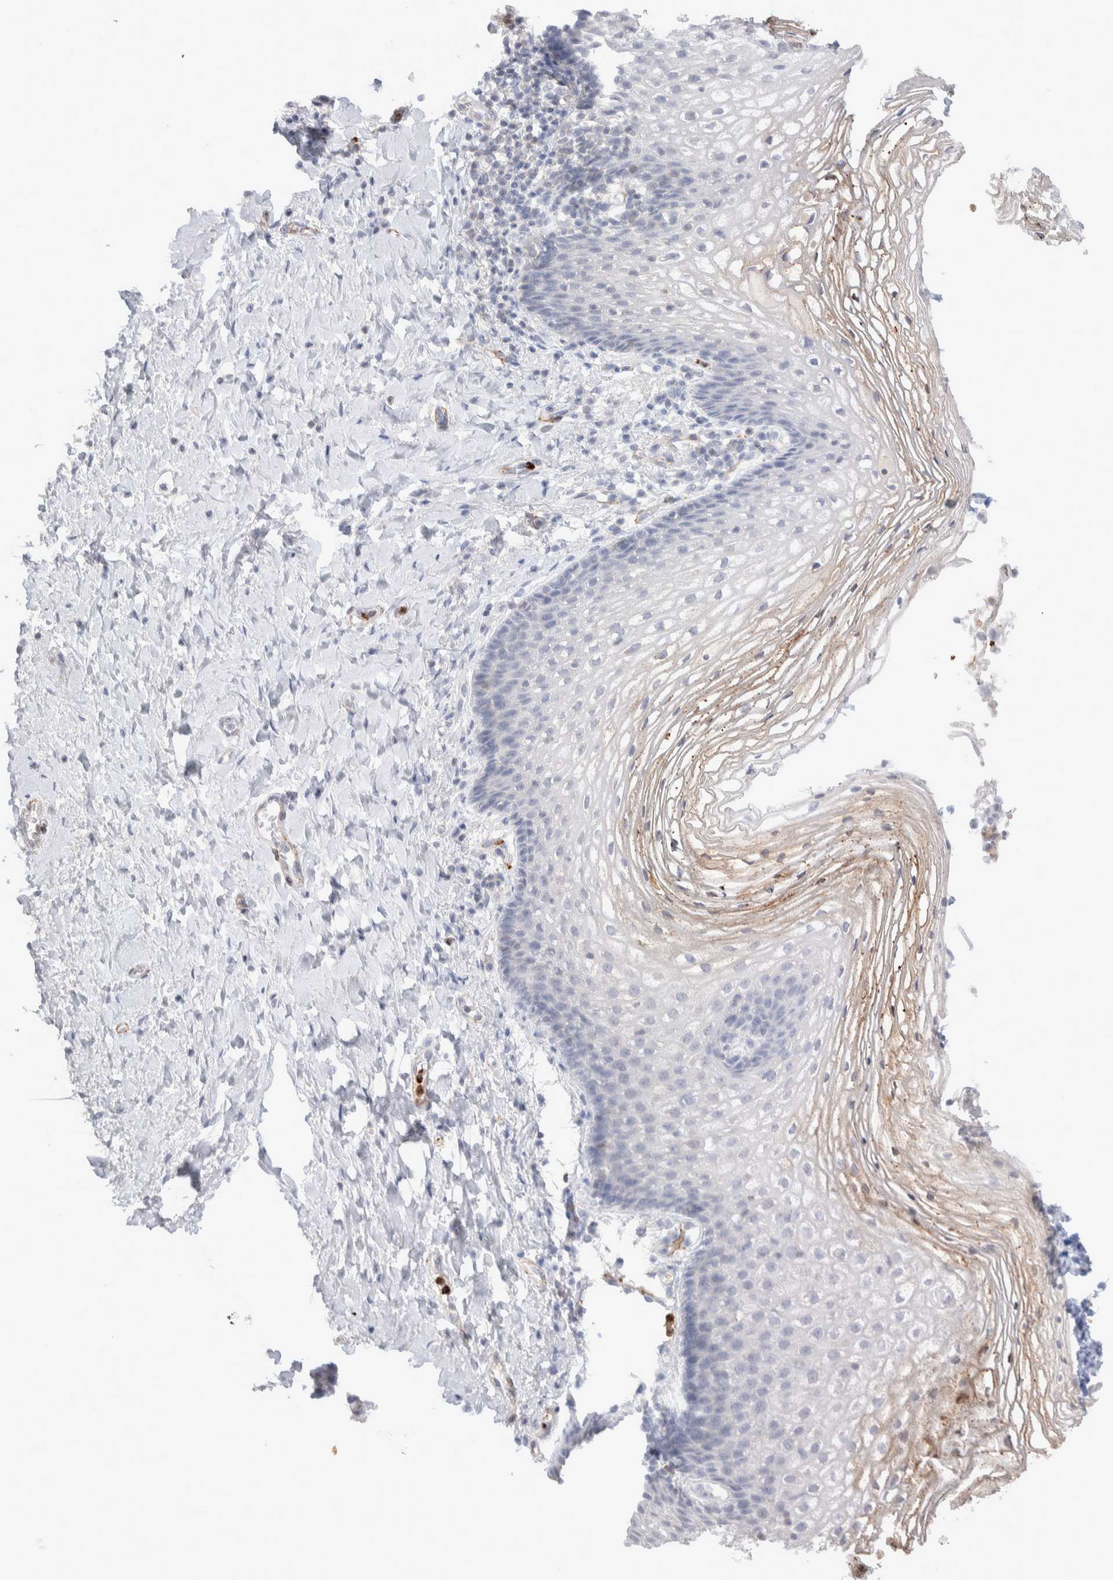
{"staining": {"intensity": "negative", "quantity": "none", "location": "none"}, "tissue": "vagina", "cell_type": "Squamous epithelial cells", "image_type": "normal", "snomed": [{"axis": "morphology", "description": "Normal tissue, NOS"}, {"axis": "topography", "description": "Vagina"}], "caption": "Squamous epithelial cells are negative for brown protein staining in unremarkable vagina. The staining is performed using DAB (3,3'-diaminobenzidine) brown chromogen with nuclei counter-stained in using hematoxylin.", "gene": "SEPTIN4", "patient": {"sex": "female", "age": 60}}